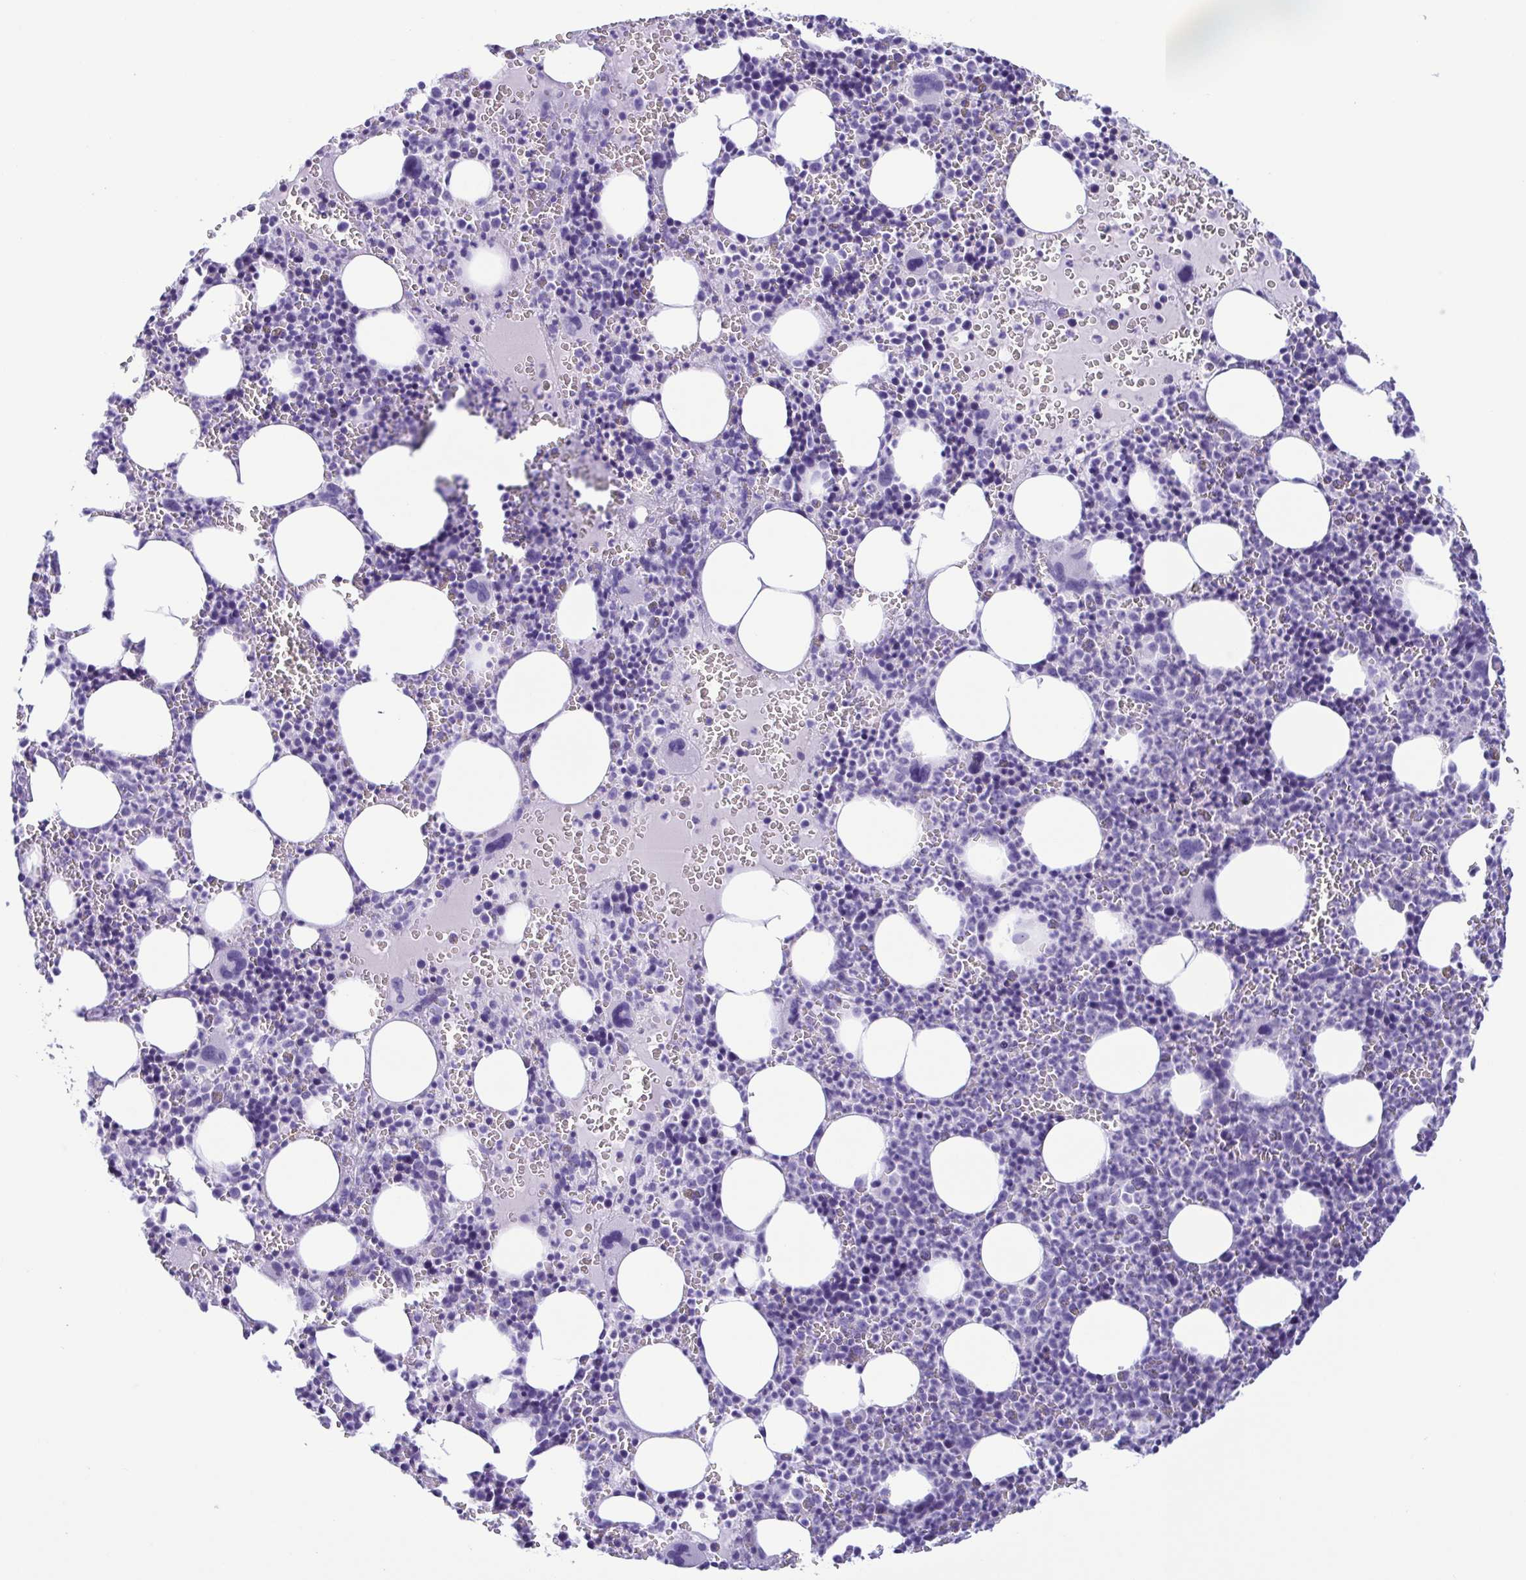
{"staining": {"intensity": "negative", "quantity": "none", "location": "none"}, "tissue": "bone marrow", "cell_type": "Hematopoietic cells", "image_type": "normal", "snomed": [{"axis": "morphology", "description": "Normal tissue, NOS"}, {"axis": "topography", "description": "Bone marrow"}], "caption": "Protein analysis of benign bone marrow displays no significant staining in hematopoietic cells. (DAB (3,3'-diaminobenzidine) IHC visualized using brightfield microscopy, high magnification).", "gene": "TSPY10", "patient": {"sex": "male", "age": 63}}